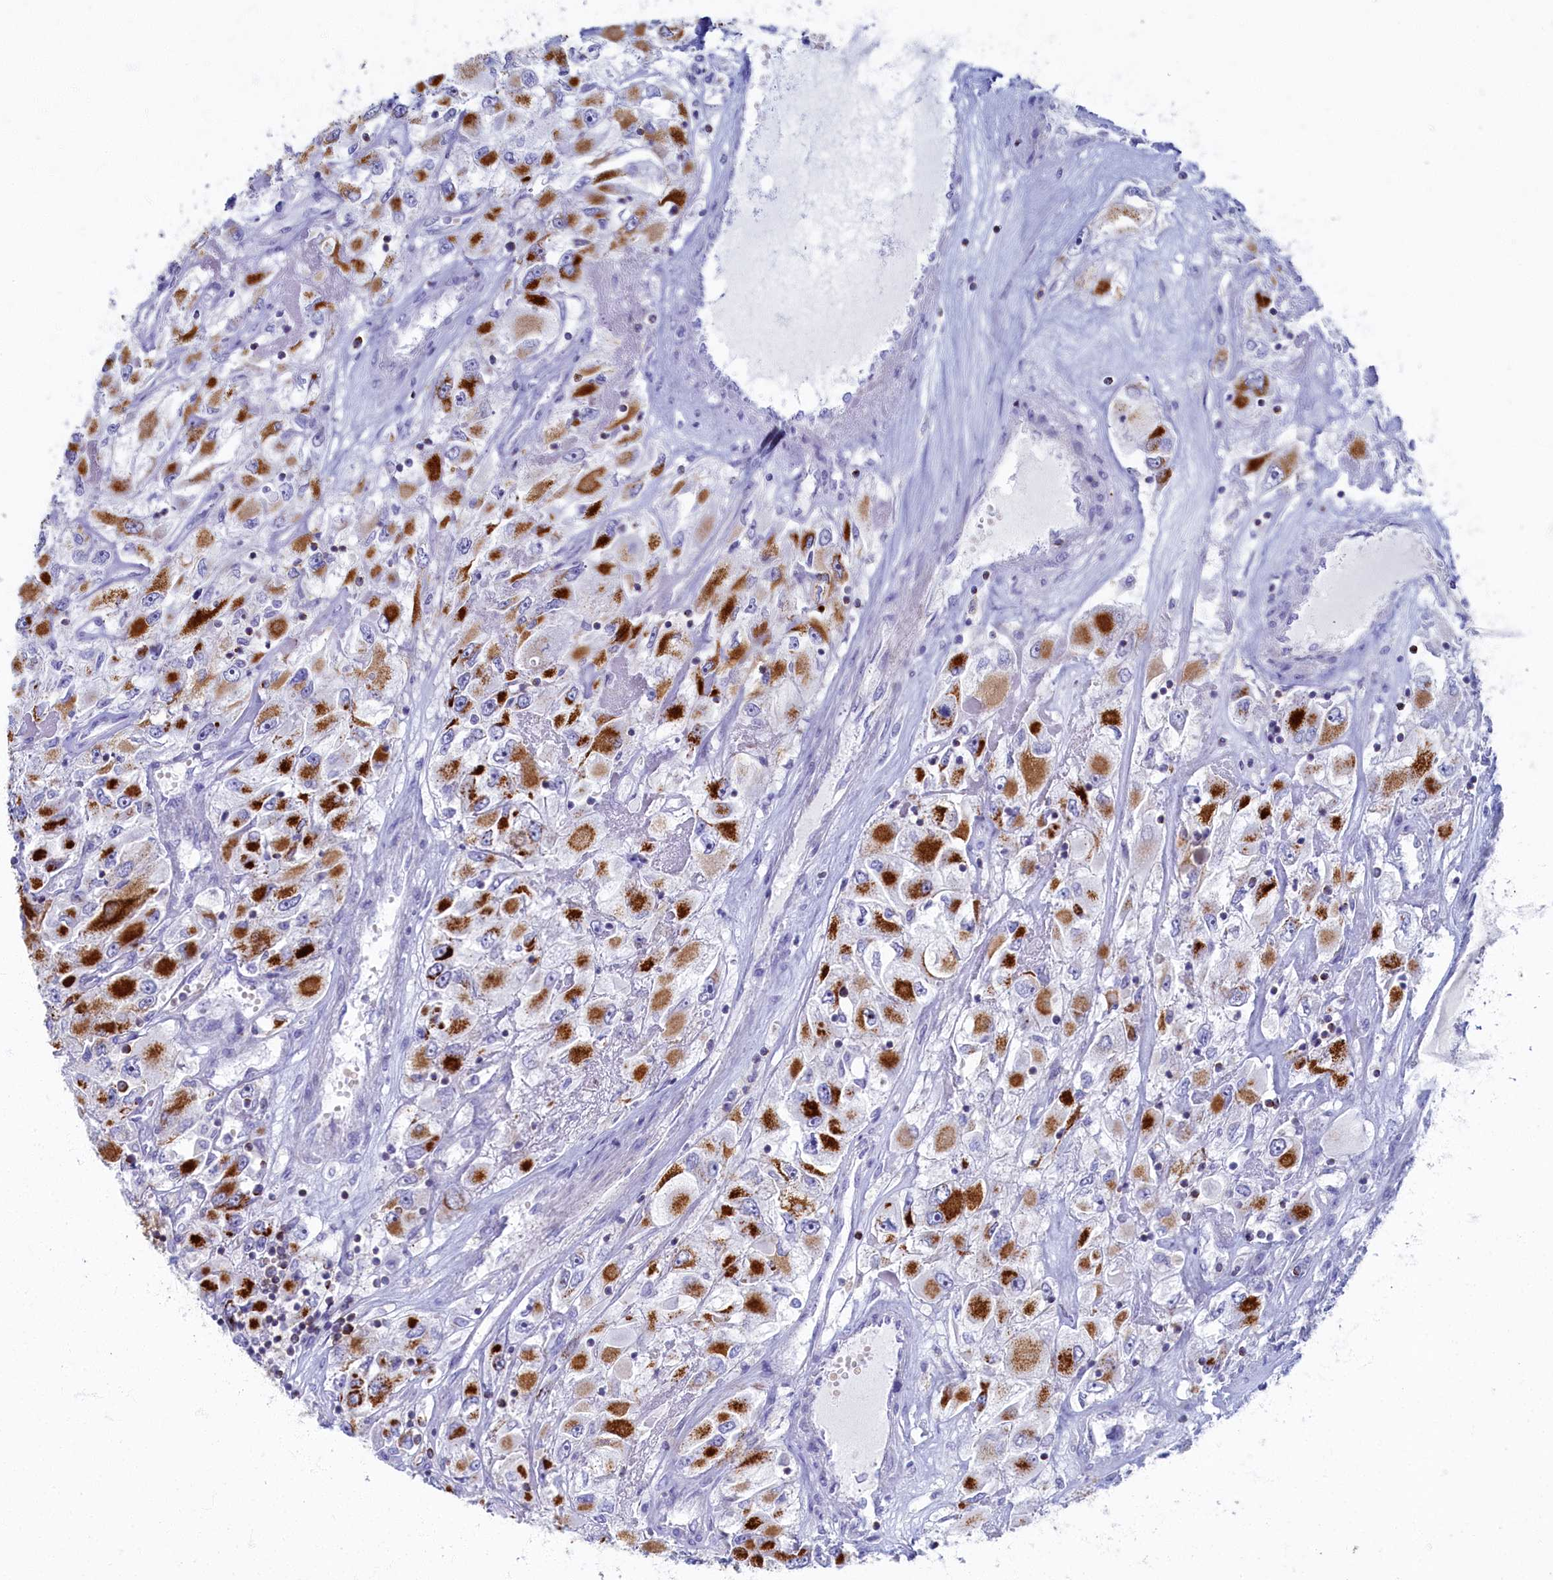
{"staining": {"intensity": "strong", "quantity": ">75%", "location": "cytoplasmic/membranous"}, "tissue": "renal cancer", "cell_type": "Tumor cells", "image_type": "cancer", "snomed": [{"axis": "morphology", "description": "Adenocarcinoma, NOS"}, {"axis": "topography", "description": "Kidney"}], "caption": "DAB (3,3'-diaminobenzidine) immunohistochemical staining of renal cancer exhibits strong cytoplasmic/membranous protein positivity in about >75% of tumor cells. The staining was performed using DAB to visualize the protein expression in brown, while the nuclei were stained in blue with hematoxylin (Magnification: 20x).", "gene": "OCIAD2", "patient": {"sex": "female", "age": 52}}